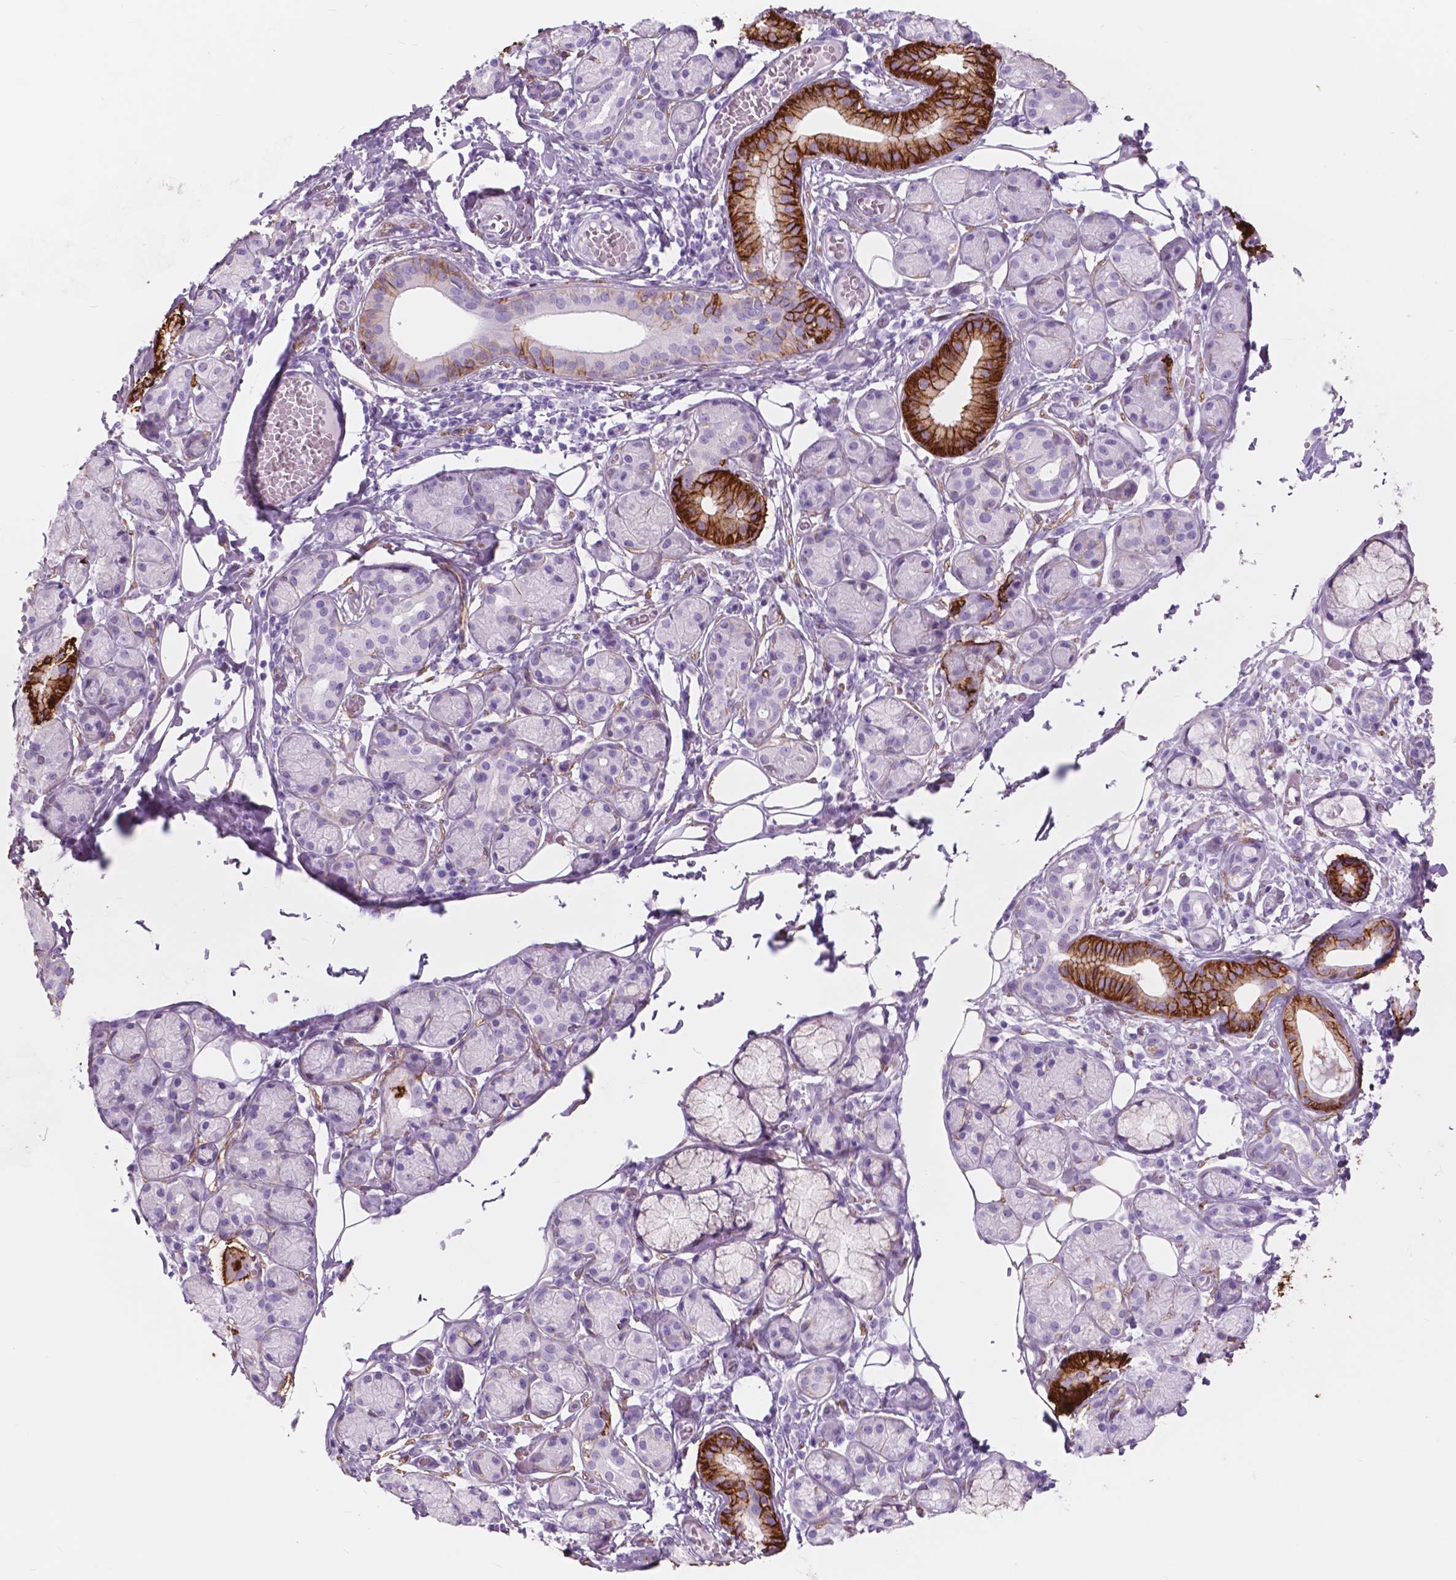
{"staining": {"intensity": "strong", "quantity": "<25%", "location": "cytoplasmic/membranous"}, "tissue": "salivary gland", "cell_type": "Glandular cells", "image_type": "normal", "snomed": [{"axis": "morphology", "description": "Normal tissue, NOS"}, {"axis": "topography", "description": "Salivary gland"}, {"axis": "topography", "description": "Peripheral nerve tissue"}], "caption": "High-power microscopy captured an immunohistochemistry (IHC) image of normal salivary gland, revealing strong cytoplasmic/membranous staining in approximately <25% of glandular cells. (Stains: DAB (3,3'-diaminobenzidine) in brown, nuclei in blue, Microscopy: brightfield microscopy at high magnification).", "gene": "FXYD2", "patient": {"sex": "male", "age": 71}}